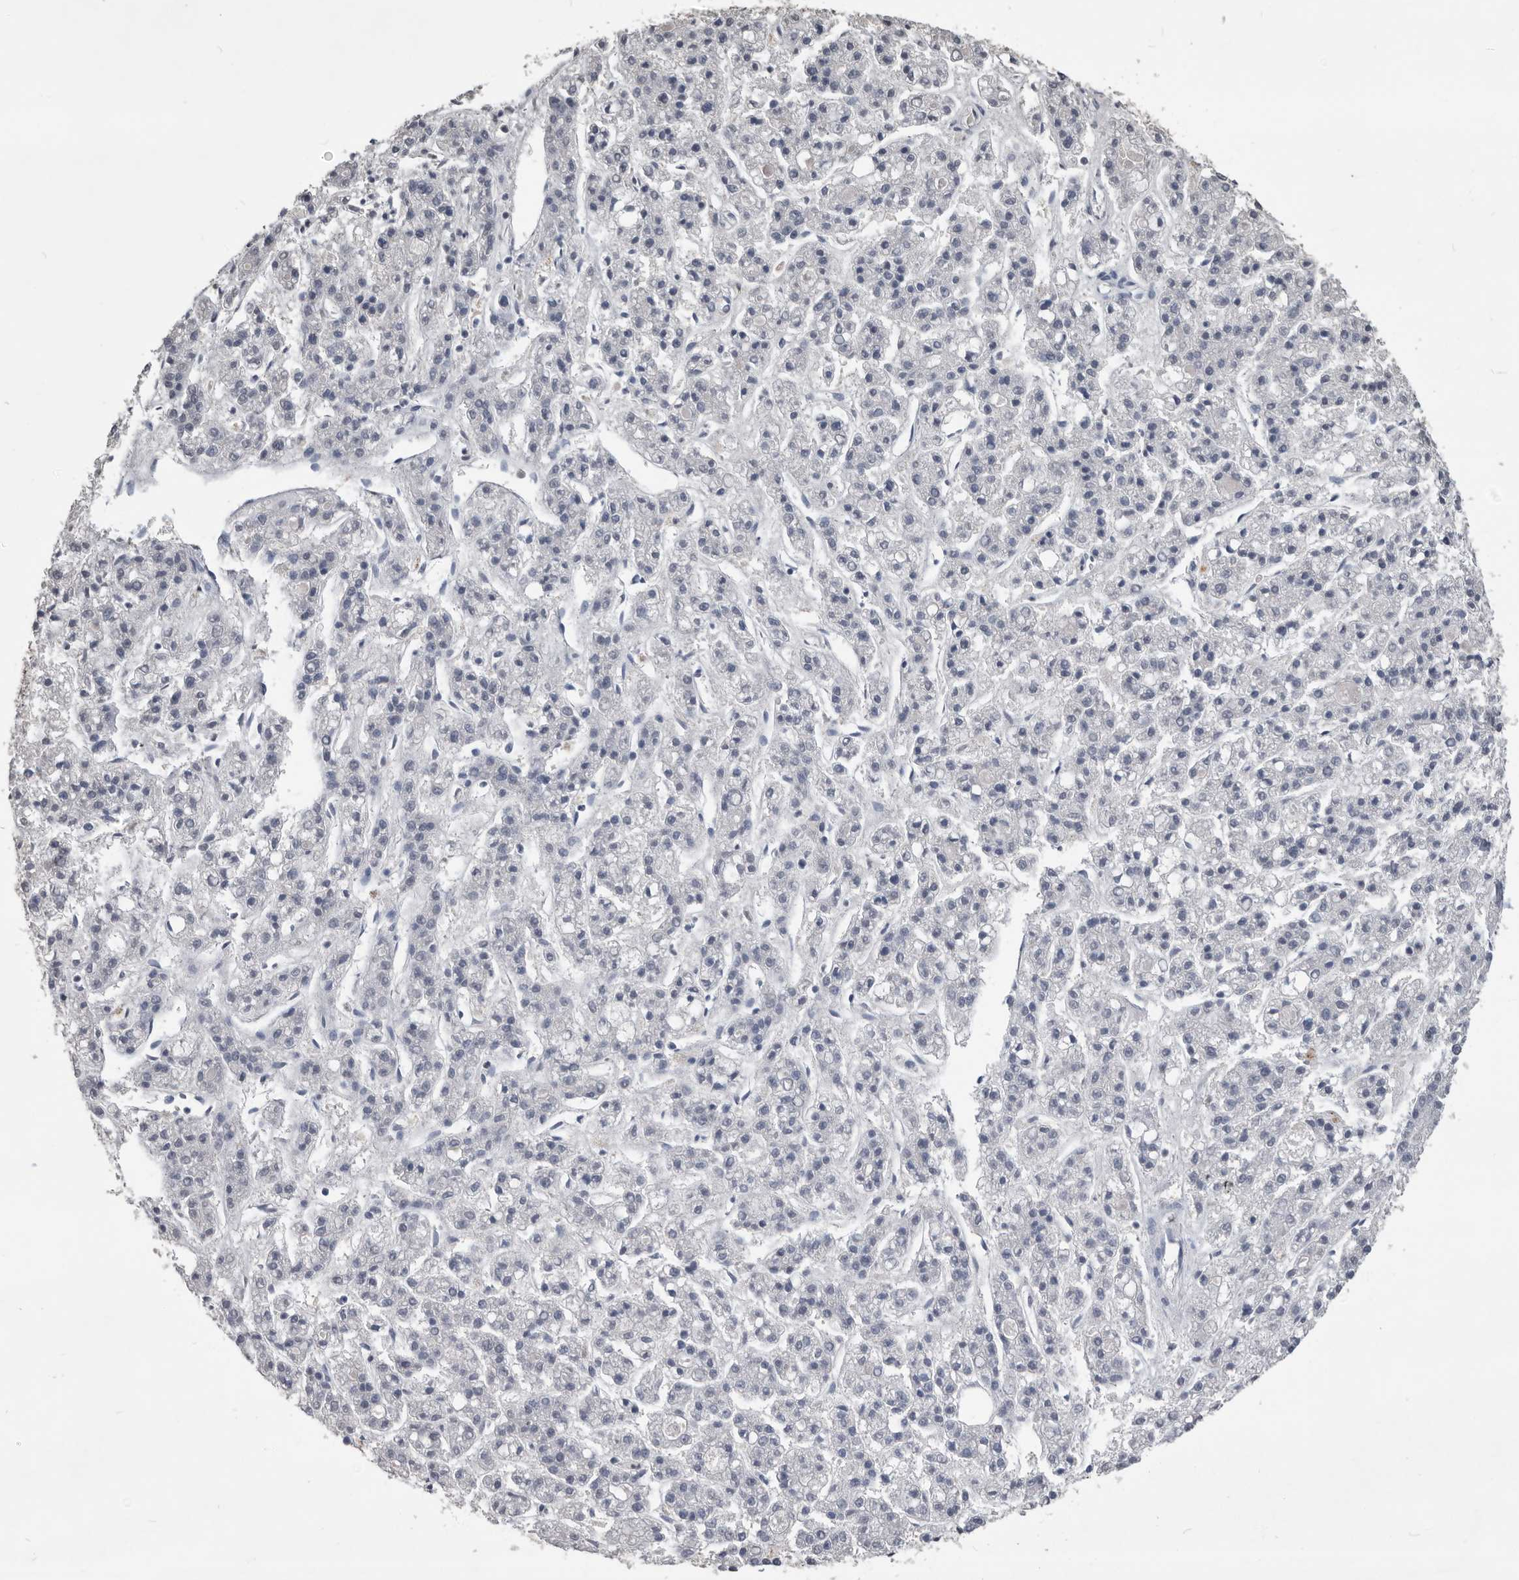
{"staining": {"intensity": "negative", "quantity": "none", "location": "none"}, "tissue": "liver cancer", "cell_type": "Tumor cells", "image_type": "cancer", "snomed": [{"axis": "morphology", "description": "Carcinoma, Hepatocellular, NOS"}, {"axis": "topography", "description": "Liver"}], "caption": "Hepatocellular carcinoma (liver) was stained to show a protein in brown. There is no significant positivity in tumor cells. (DAB (3,3'-diaminobenzidine) IHC, high magnification).", "gene": "PDXK", "patient": {"sex": "male", "age": 70}}